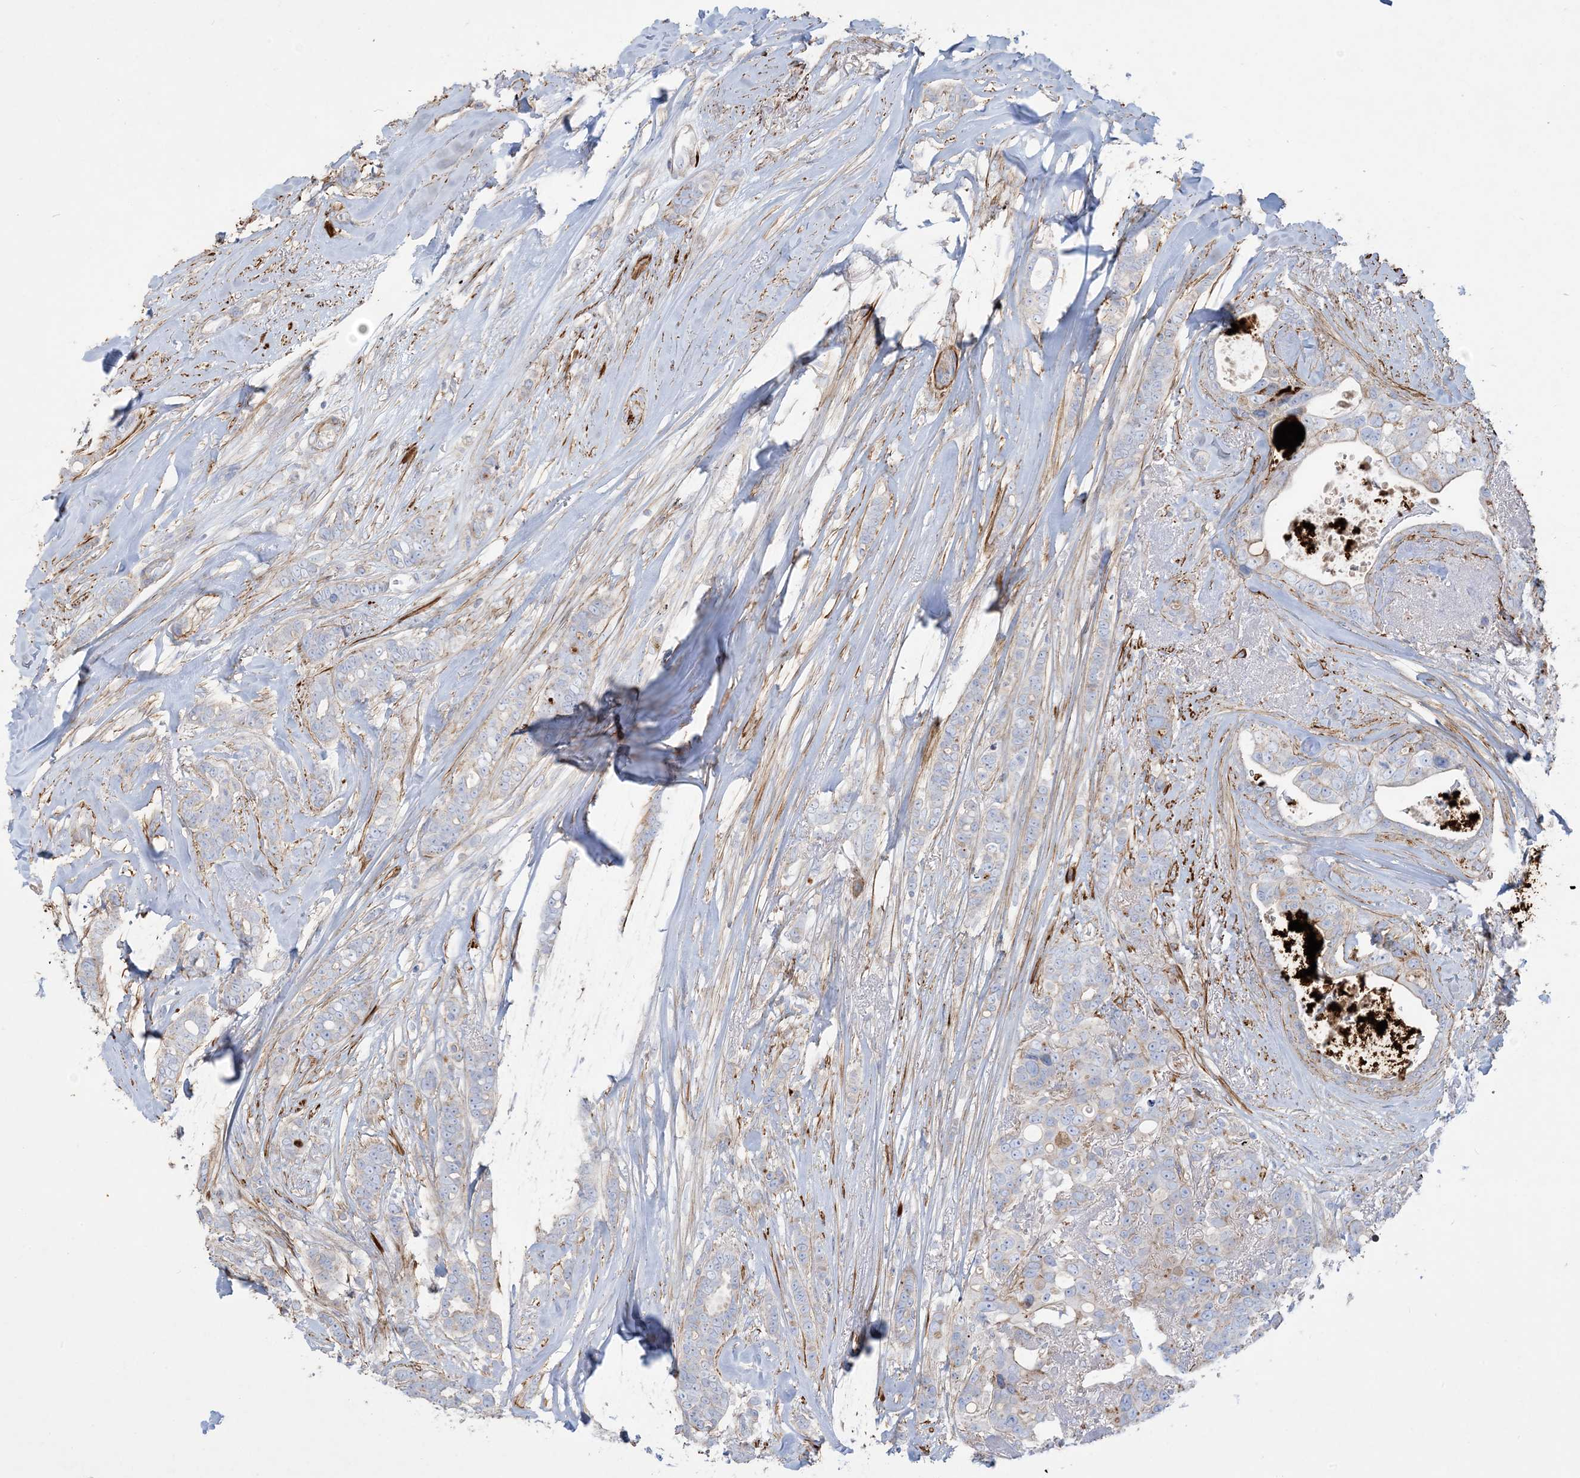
{"staining": {"intensity": "negative", "quantity": "none", "location": "none"}, "tissue": "breast cancer", "cell_type": "Tumor cells", "image_type": "cancer", "snomed": [{"axis": "morphology", "description": "Lobular carcinoma"}, {"axis": "topography", "description": "Breast"}], "caption": "High magnification brightfield microscopy of breast cancer stained with DAB (3,3'-diaminobenzidine) (brown) and counterstained with hematoxylin (blue): tumor cells show no significant expression. (Immunohistochemistry, brightfield microscopy, high magnification).", "gene": "GTF3C2", "patient": {"sex": "female", "age": 51}}